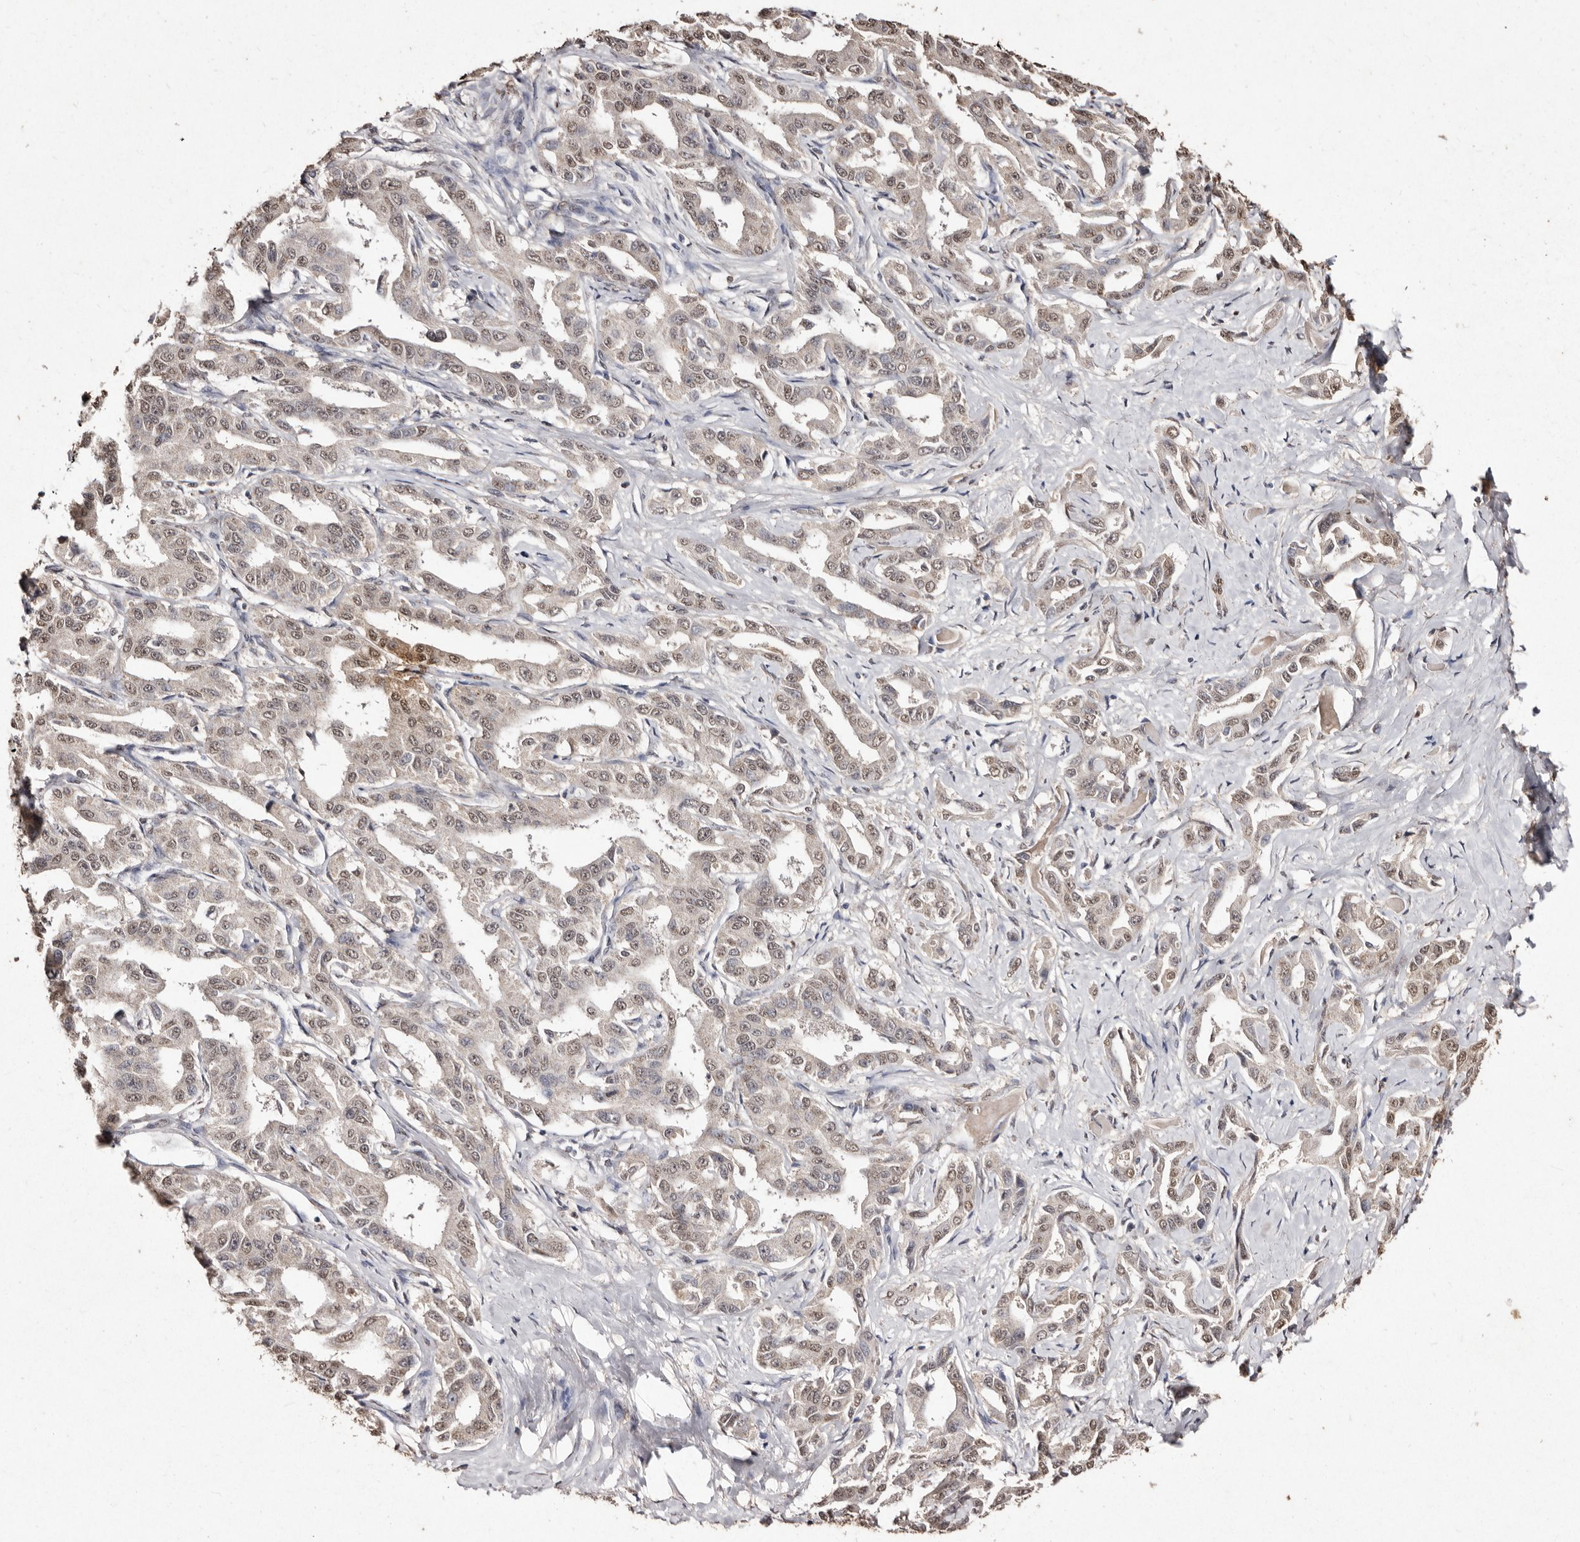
{"staining": {"intensity": "weak", "quantity": ">75%", "location": "nuclear"}, "tissue": "liver cancer", "cell_type": "Tumor cells", "image_type": "cancer", "snomed": [{"axis": "morphology", "description": "Cholangiocarcinoma"}, {"axis": "topography", "description": "Liver"}], "caption": "A low amount of weak nuclear staining is appreciated in approximately >75% of tumor cells in liver cancer tissue. The staining was performed using DAB (3,3'-diaminobenzidine), with brown indicating positive protein expression. Nuclei are stained blue with hematoxylin.", "gene": "ERBB4", "patient": {"sex": "male", "age": 59}}